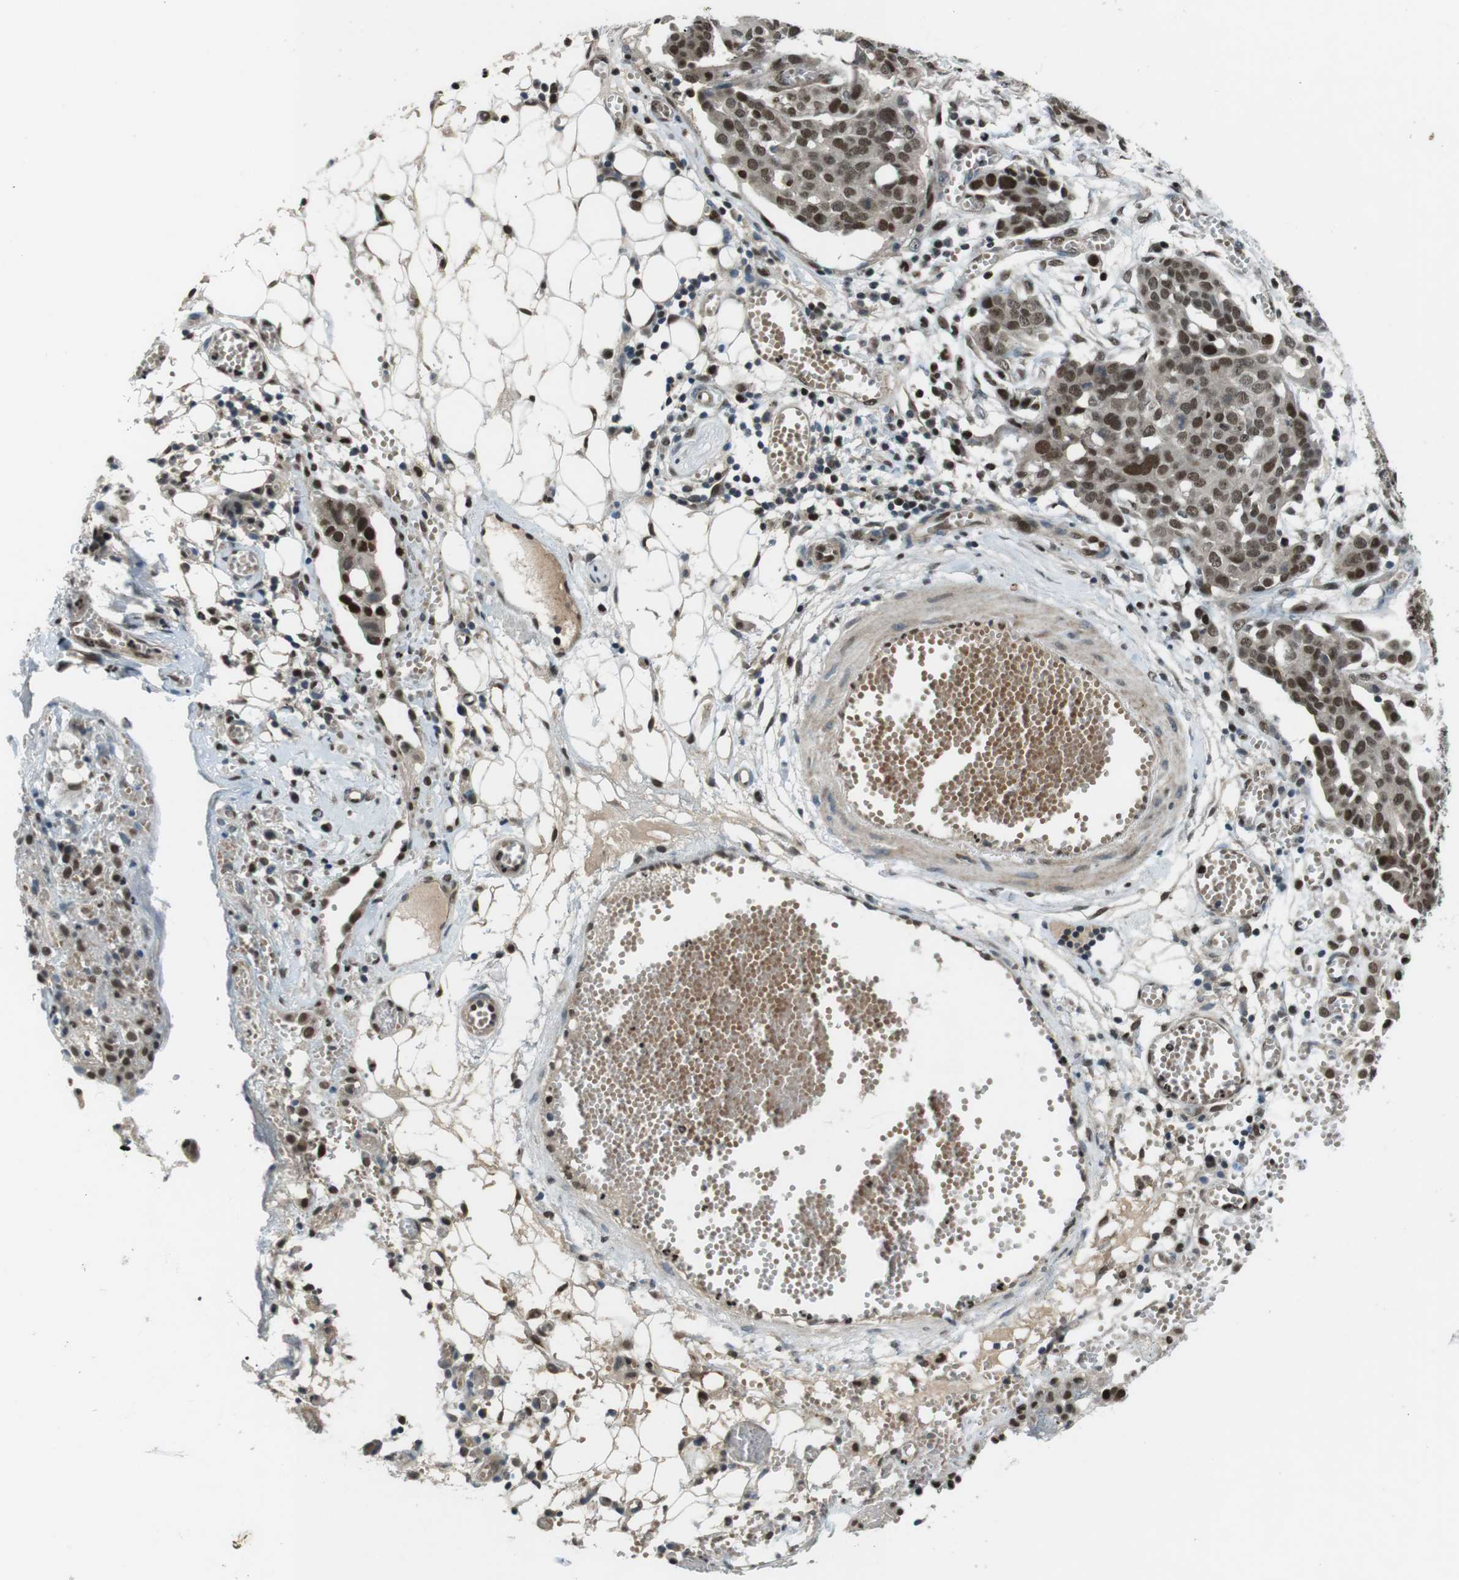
{"staining": {"intensity": "strong", "quantity": ">75%", "location": "nuclear"}, "tissue": "ovarian cancer", "cell_type": "Tumor cells", "image_type": "cancer", "snomed": [{"axis": "morphology", "description": "Cystadenocarcinoma, serous, NOS"}, {"axis": "topography", "description": "Soft tissue"}, {"axis": "topography", "description": "Ovary"}], "caption": "IHC photomicrograph of human ovarian cancer stained for a protein (brown), which exhibits high levels of strong nuclear expression in about >75% of tumor cells.", "gene": "MAPKAPK5", "patient": {"sex": "female", "age": 57}}